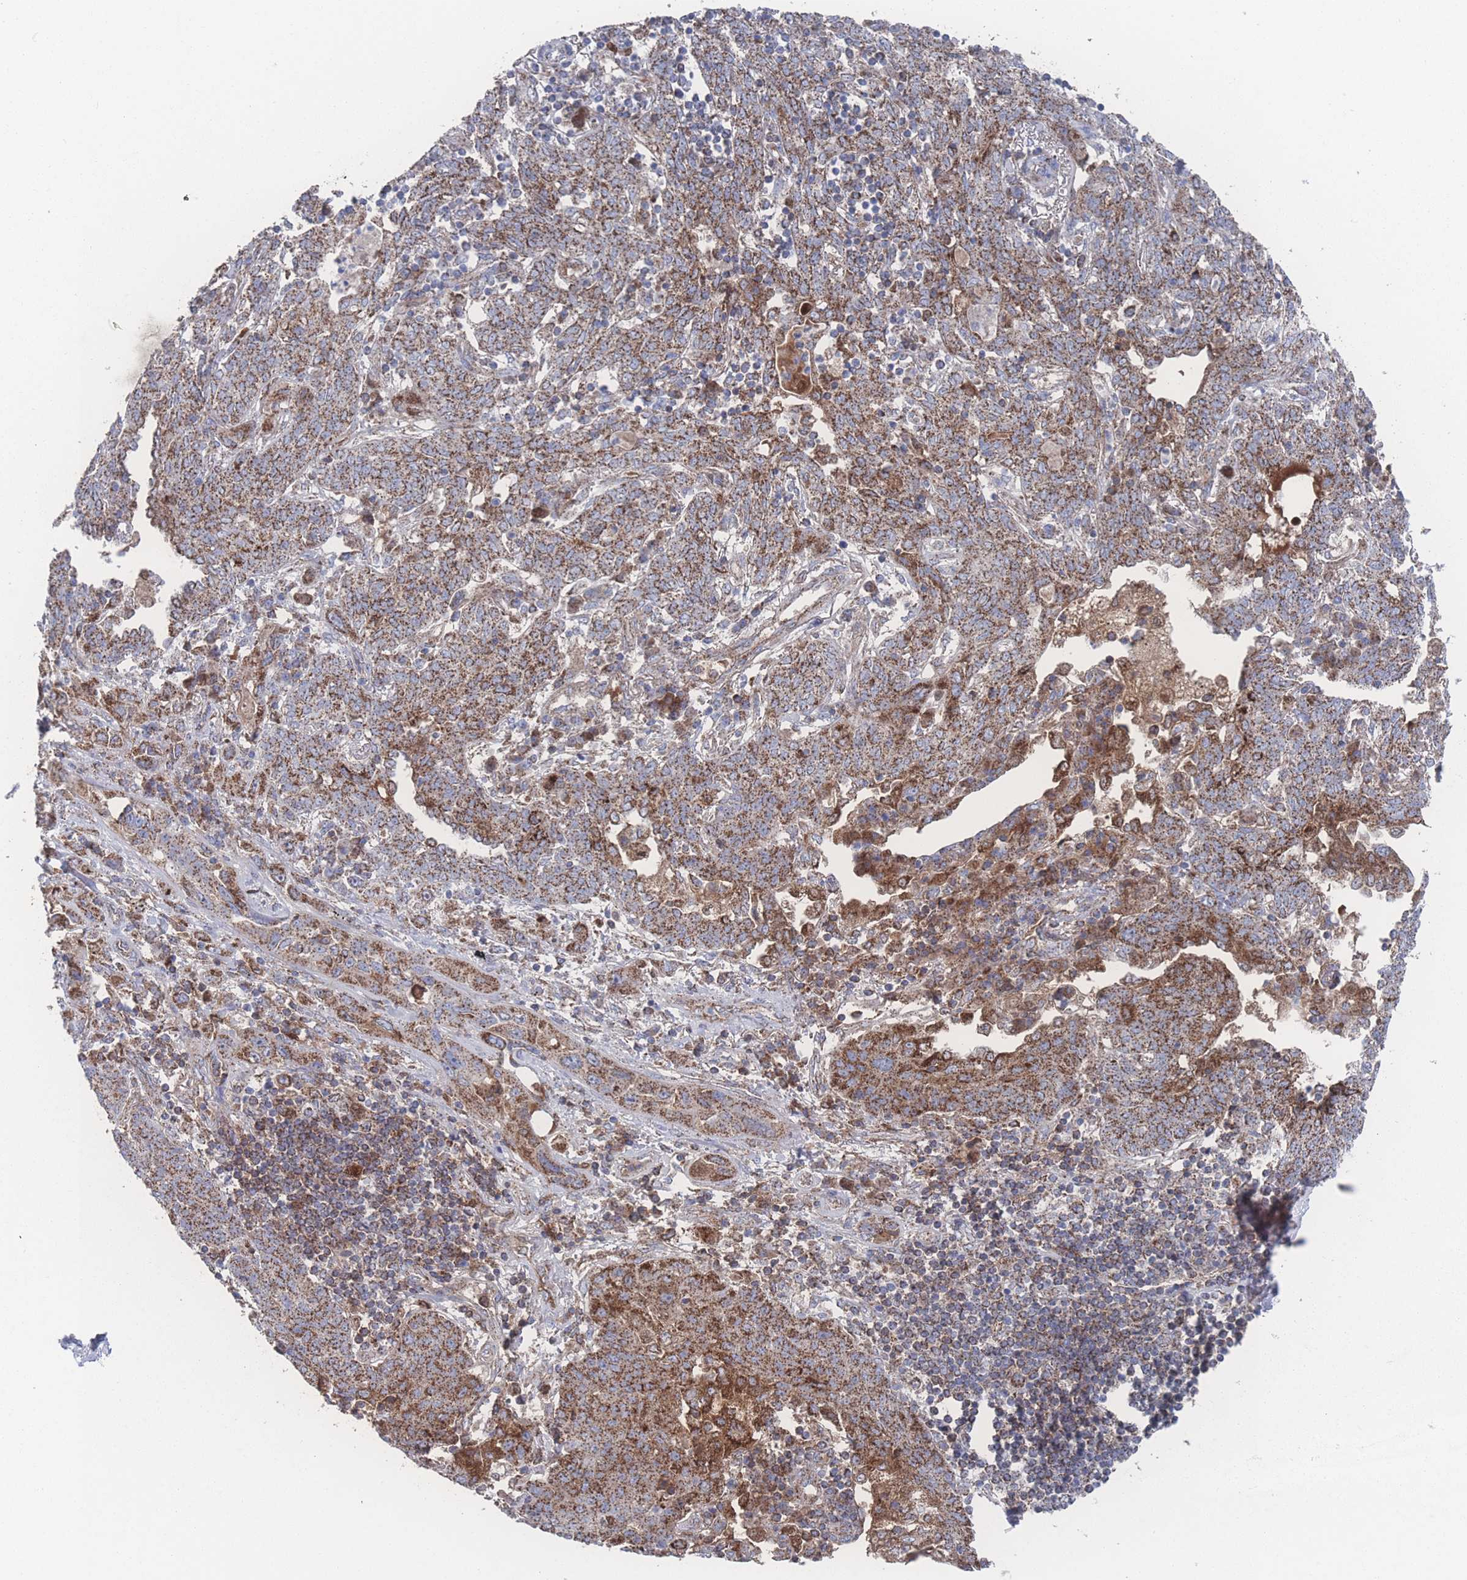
{"staining": {"intensity": "strong", "quantity": ">75%", "location": "cytoplasmic/membranous"}, "tissue": "lung cancer", "cell_type": "Tumor cells", "image_type": "cancer", "snomed": [{"axis": "morphology", "description": "Squamous cell carcinoma, NOS"}, {"axis": "topography", "description": "Lung"}], "caption": "Immunohistochemical staining of squamous cell carcinoma (lung) demonstrates strong cytoplasmic/membranous protein positivity in approximately >75% of tumor cells. The protein is stained brown, and the nuclei are stained in blue (DAB (3,3'-diaminobenzidine) IHC with brightfield microscopy, high magnification).", "gene": "PEX14", "patient": {"sex": "female", "age": 70}}